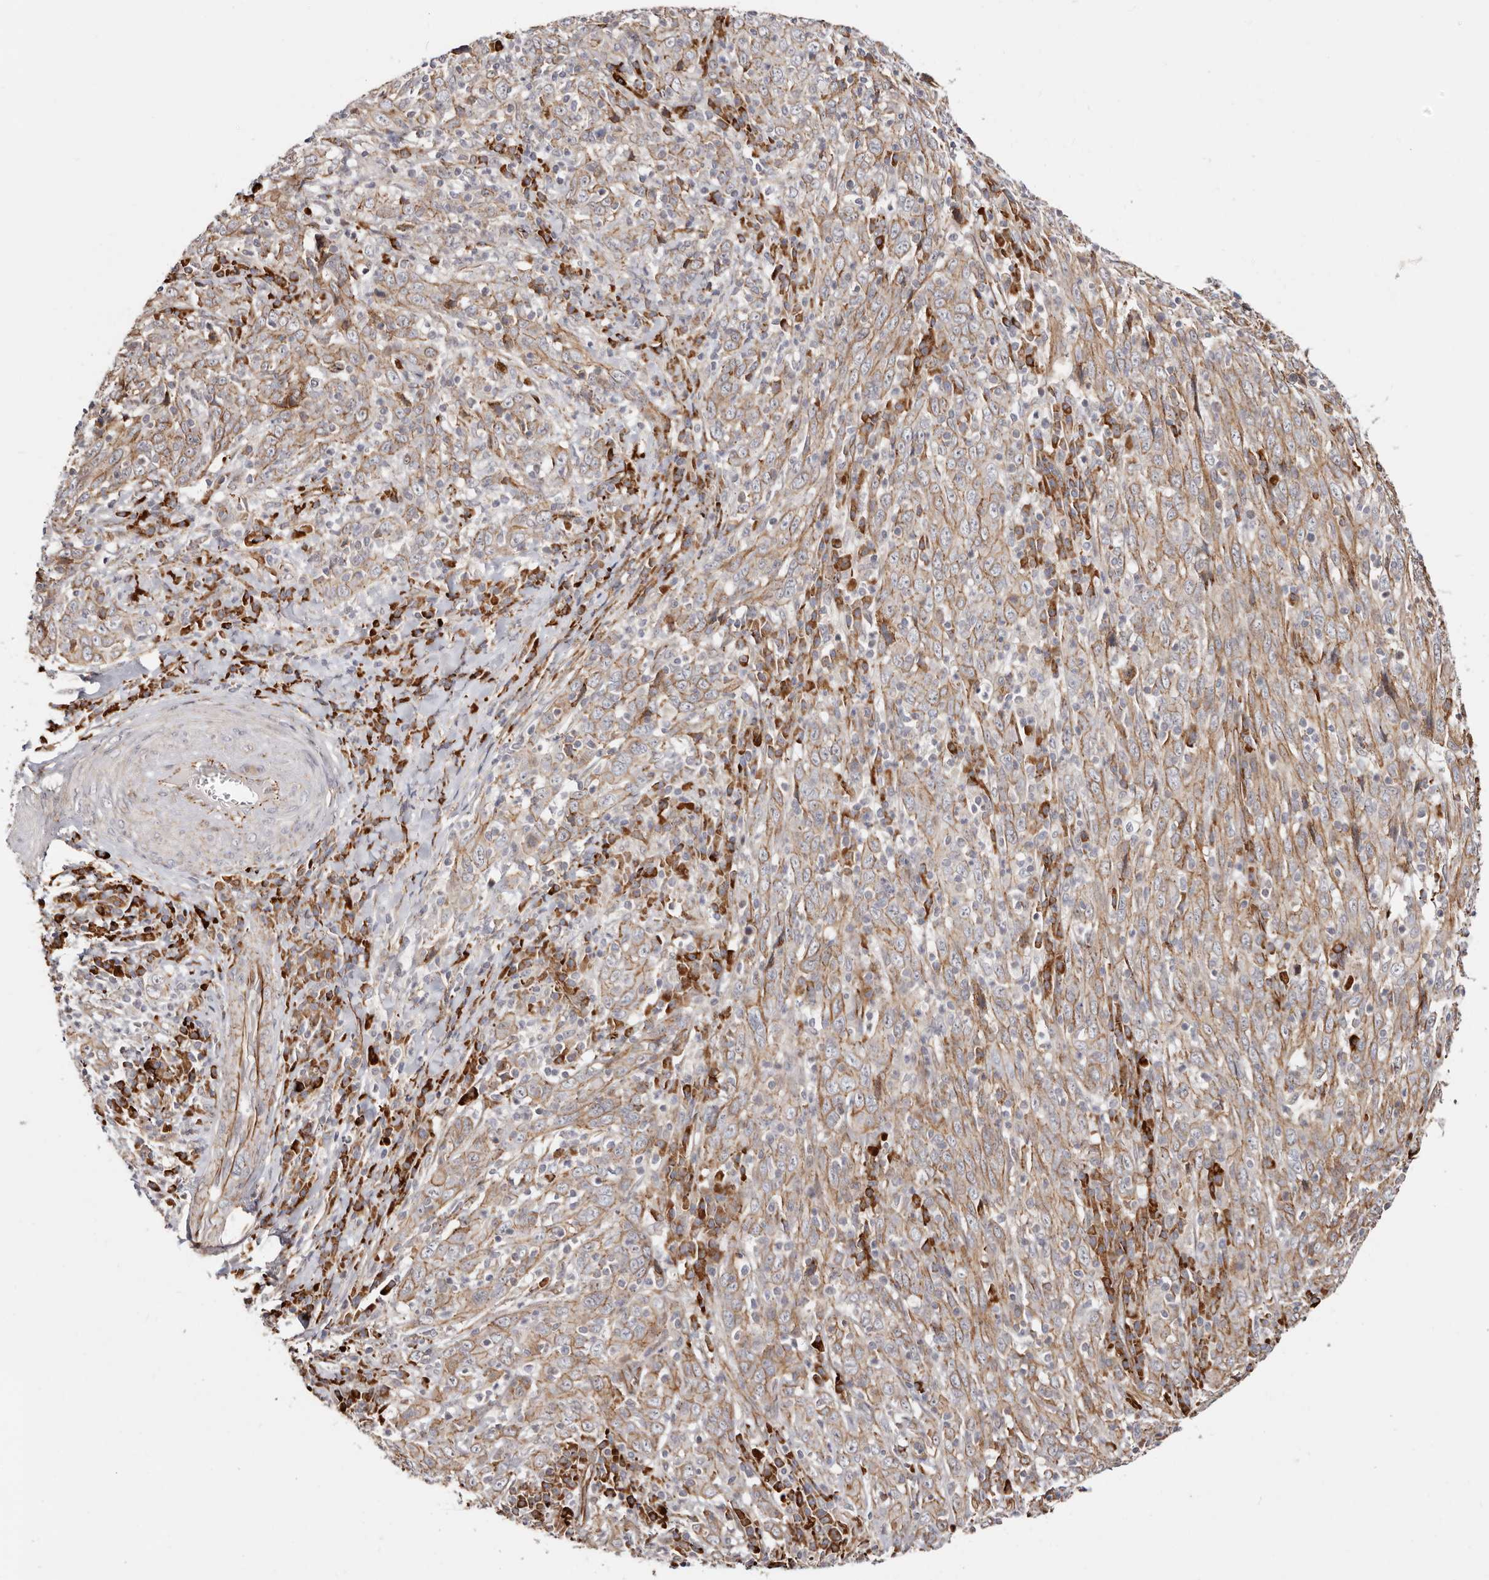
{"staining": {"intensity": "weak", "quantity": ">75%", "location": "cytoplasmic/membranous"}, "tissue": "cervical cancer", "cell_type": "Tumor cells", "image_type": "cancer", "snomed": [{"axis": "morphology", "description": "Squamous cell carcinoma, NOS"}, {"axis": "topography", "description": "Cervix"}], "caption": "Immunohistochemistry (IHC) micrograph of squamous cell carcinoma (cervical) stained for a protein (brown), which exhibits low levels of weak cytoplasmic/membranous expression in approximately >75% of tumor cells.", "gene": "CTNNB1", "patient": {"sex": "female", "age": 46}}